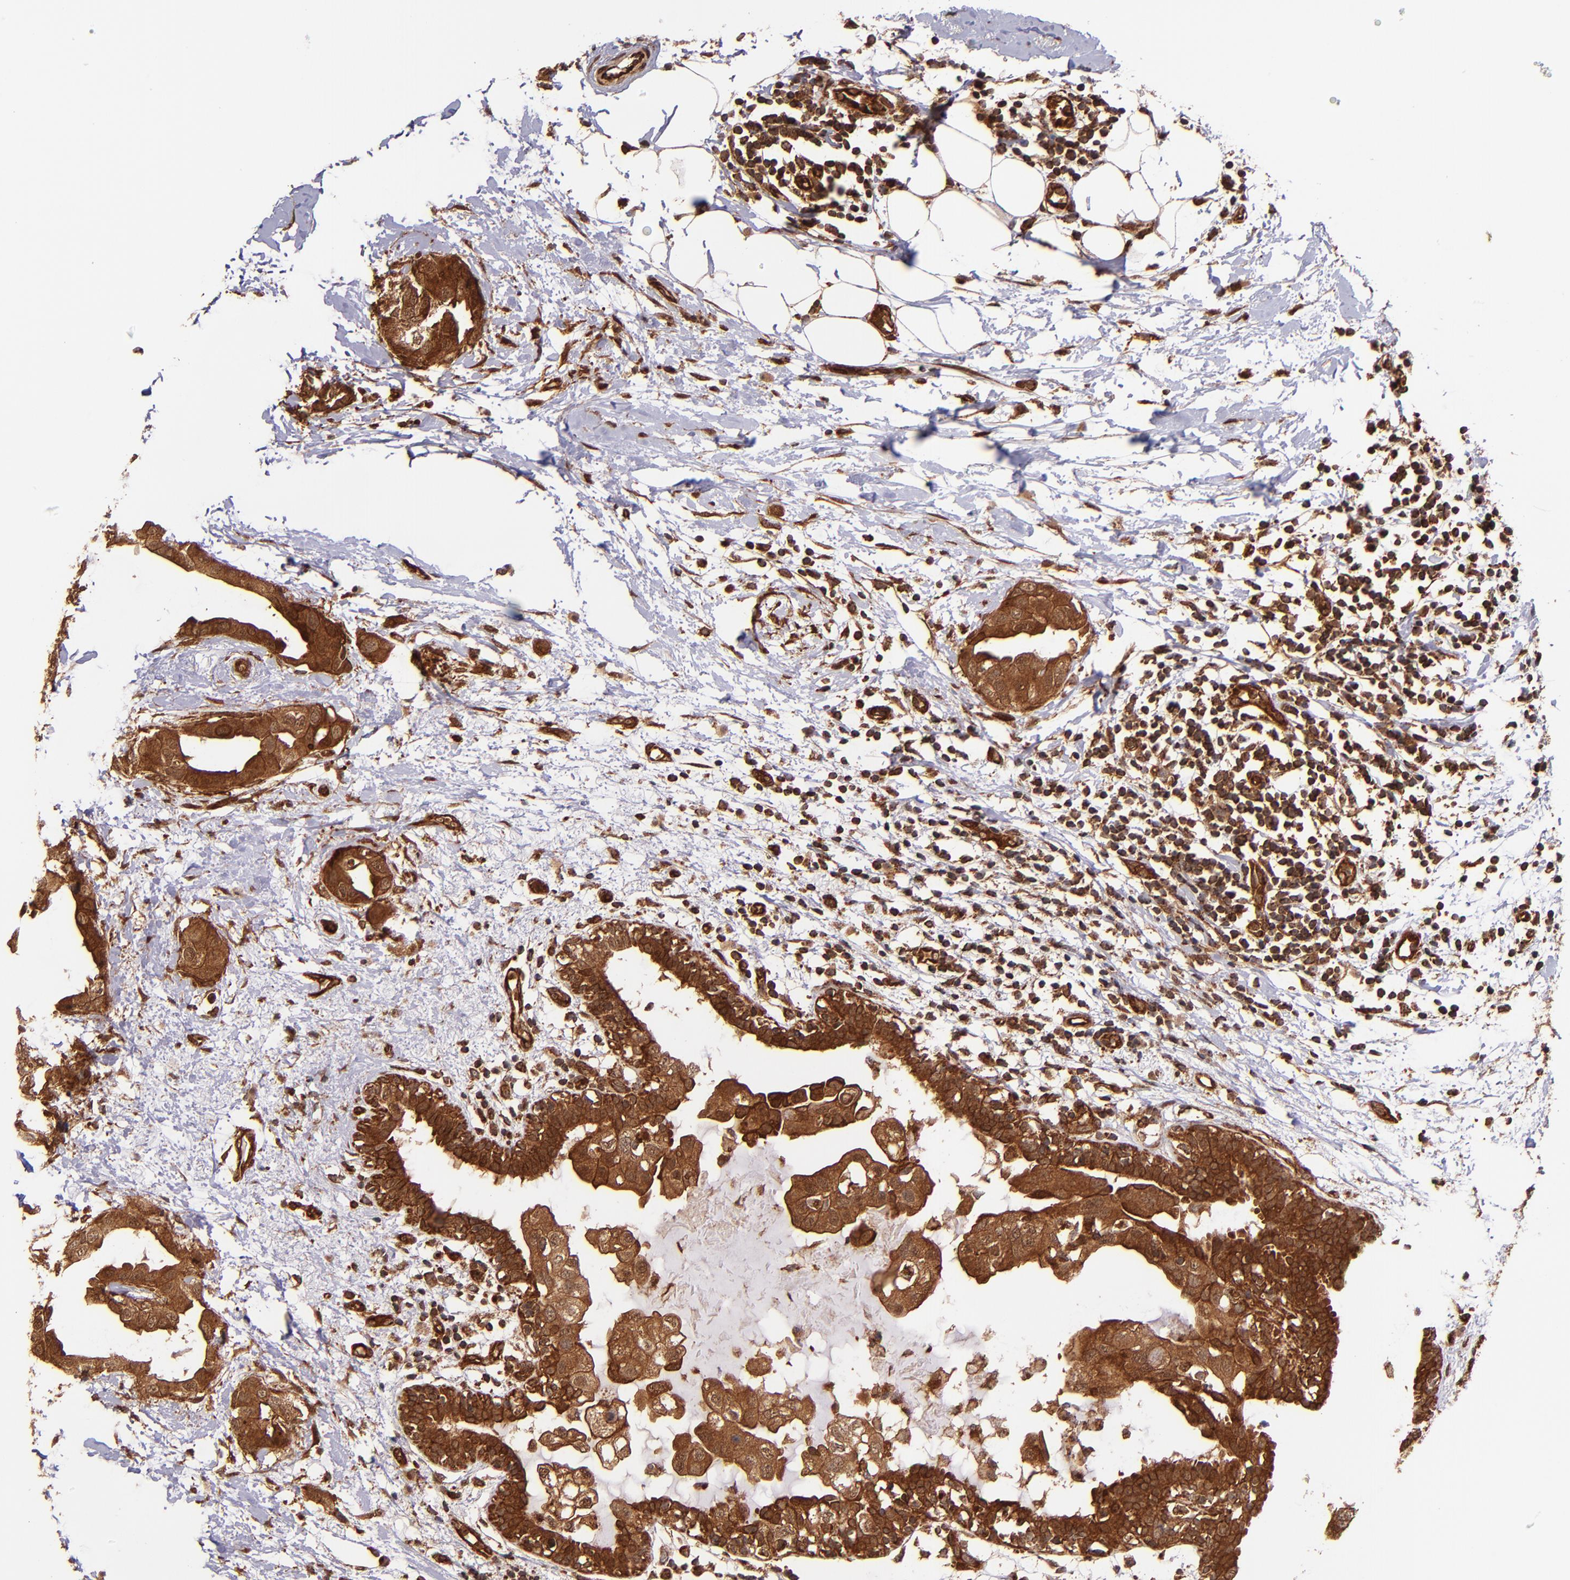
{"staining": {"intensity": "strong", "quantity": ">75%", "location": "cytoplasmic/membranous"}, "tissue": "breast cancer", "cell_type": "Tumor cells", "image_type": "cancer", "snomed": [{"axis": "morphology", "description": "Duct carcinoma"}, {"axis": "topography", "description": "Breast"}], "caption": "Intraductal carcinoma (breast) was stained to show a protein in brown. There is high levels of strong cytoplasmic/membranous staining in approximately >75% of tumor cells.", "gene": "STX8", "patient": {"sex": "female", "age": 40}}